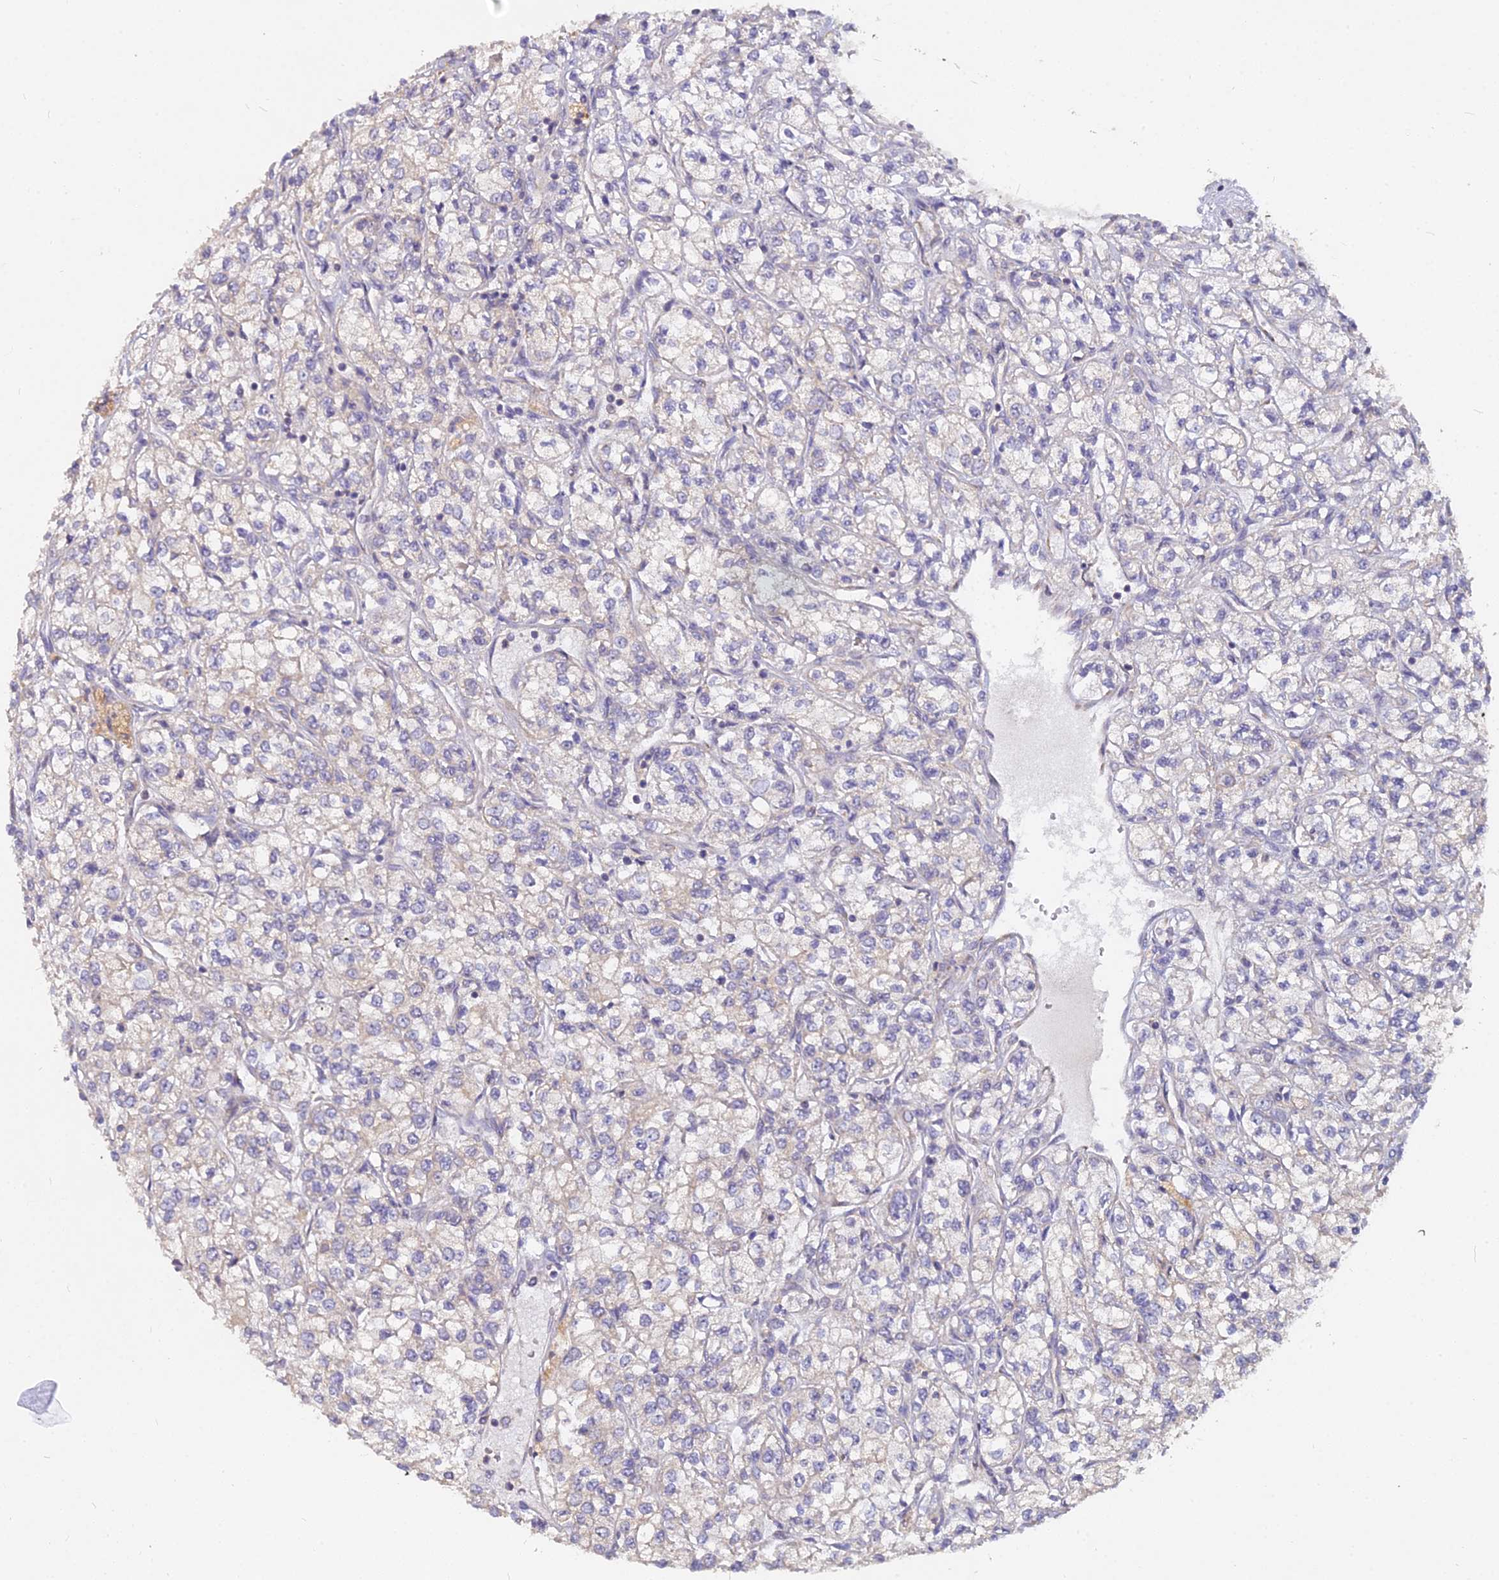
{"staining": {"intensity": "weak", "quantity": "<25%", "location": "cytoplasmic/membranous"}, "tissue": "renal cancer", "cell_type": "Tumor cells", "image_type": "cancer", "snomed": [{"axis": "morphology", "description": "Adenocarcinoma, NOS"}, {"axis": "topography", "description": "Kidney"}], "caption": "Photomicrograph shows no protein positivity in tumor cells of renal cancer tissue.", "gene": "MICU2", "patient": {"sex": "male", "age": 80}}